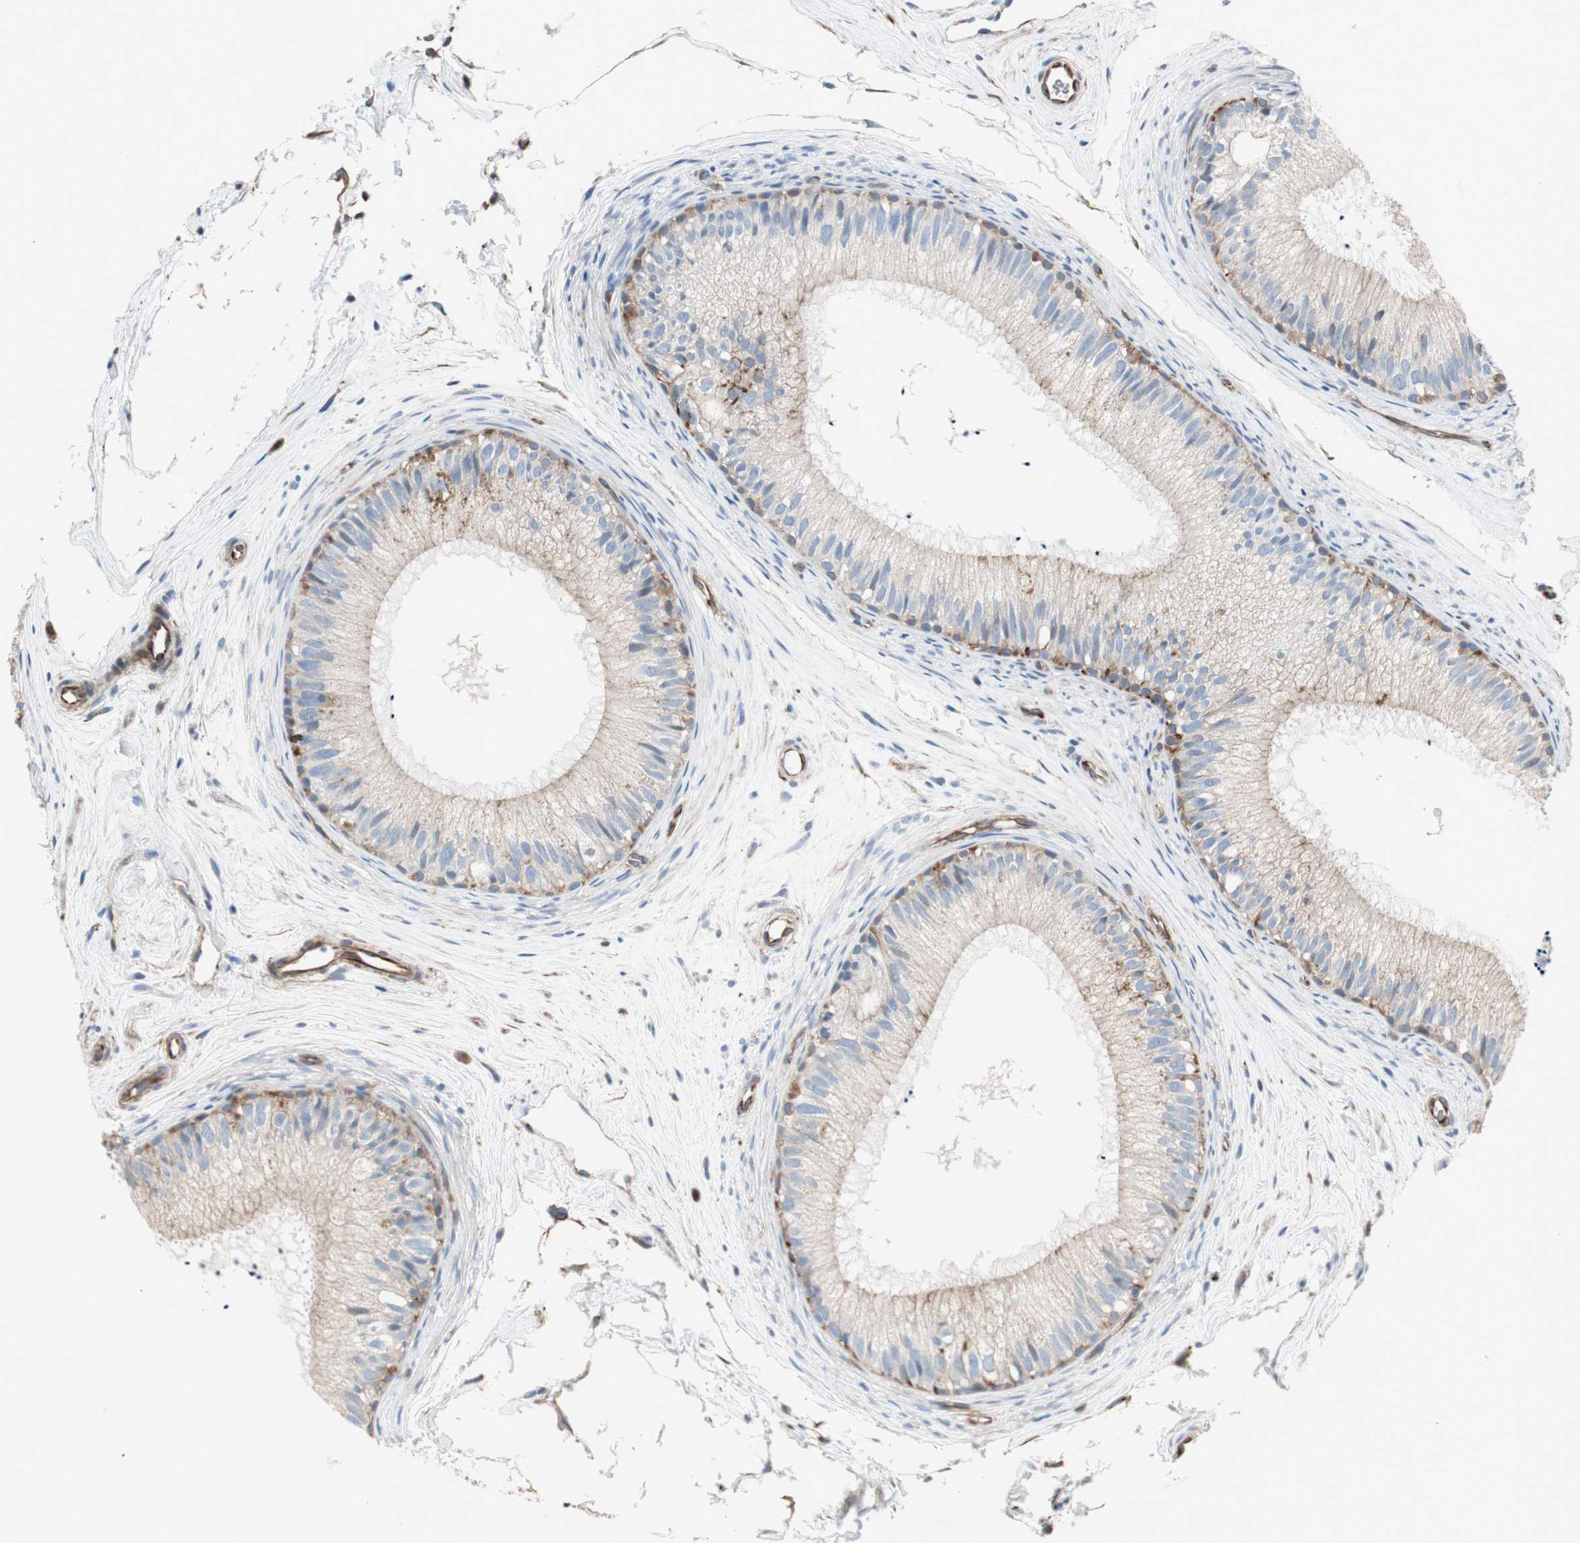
{"staining": {"intensity": "weak", "quantity": "25%-75%", "location": "cytoplasmic/membranous"}, "tissue": "epididymis", "cell_type": "Glandular cells", "image_type": "normal", "snomed": [{"axis": "morphology", "description": "Normal tissue, NOS"}, {"axis": "topography", "description": "Epididymis"}], "caption": "A brown stain shows weak cytoplasmic/membranous positivity of a protein in glandular cells of unremarkable epididymis. The staining was performed using DAB (3,3'-diaminobenzidine) to visualize the protein expression in brown, while the nuclei were stained in blue with hematoxylin (Magnification: 20x).", "gene": "SRCIN1", "patient": {"sex": "male", "age": 56}}